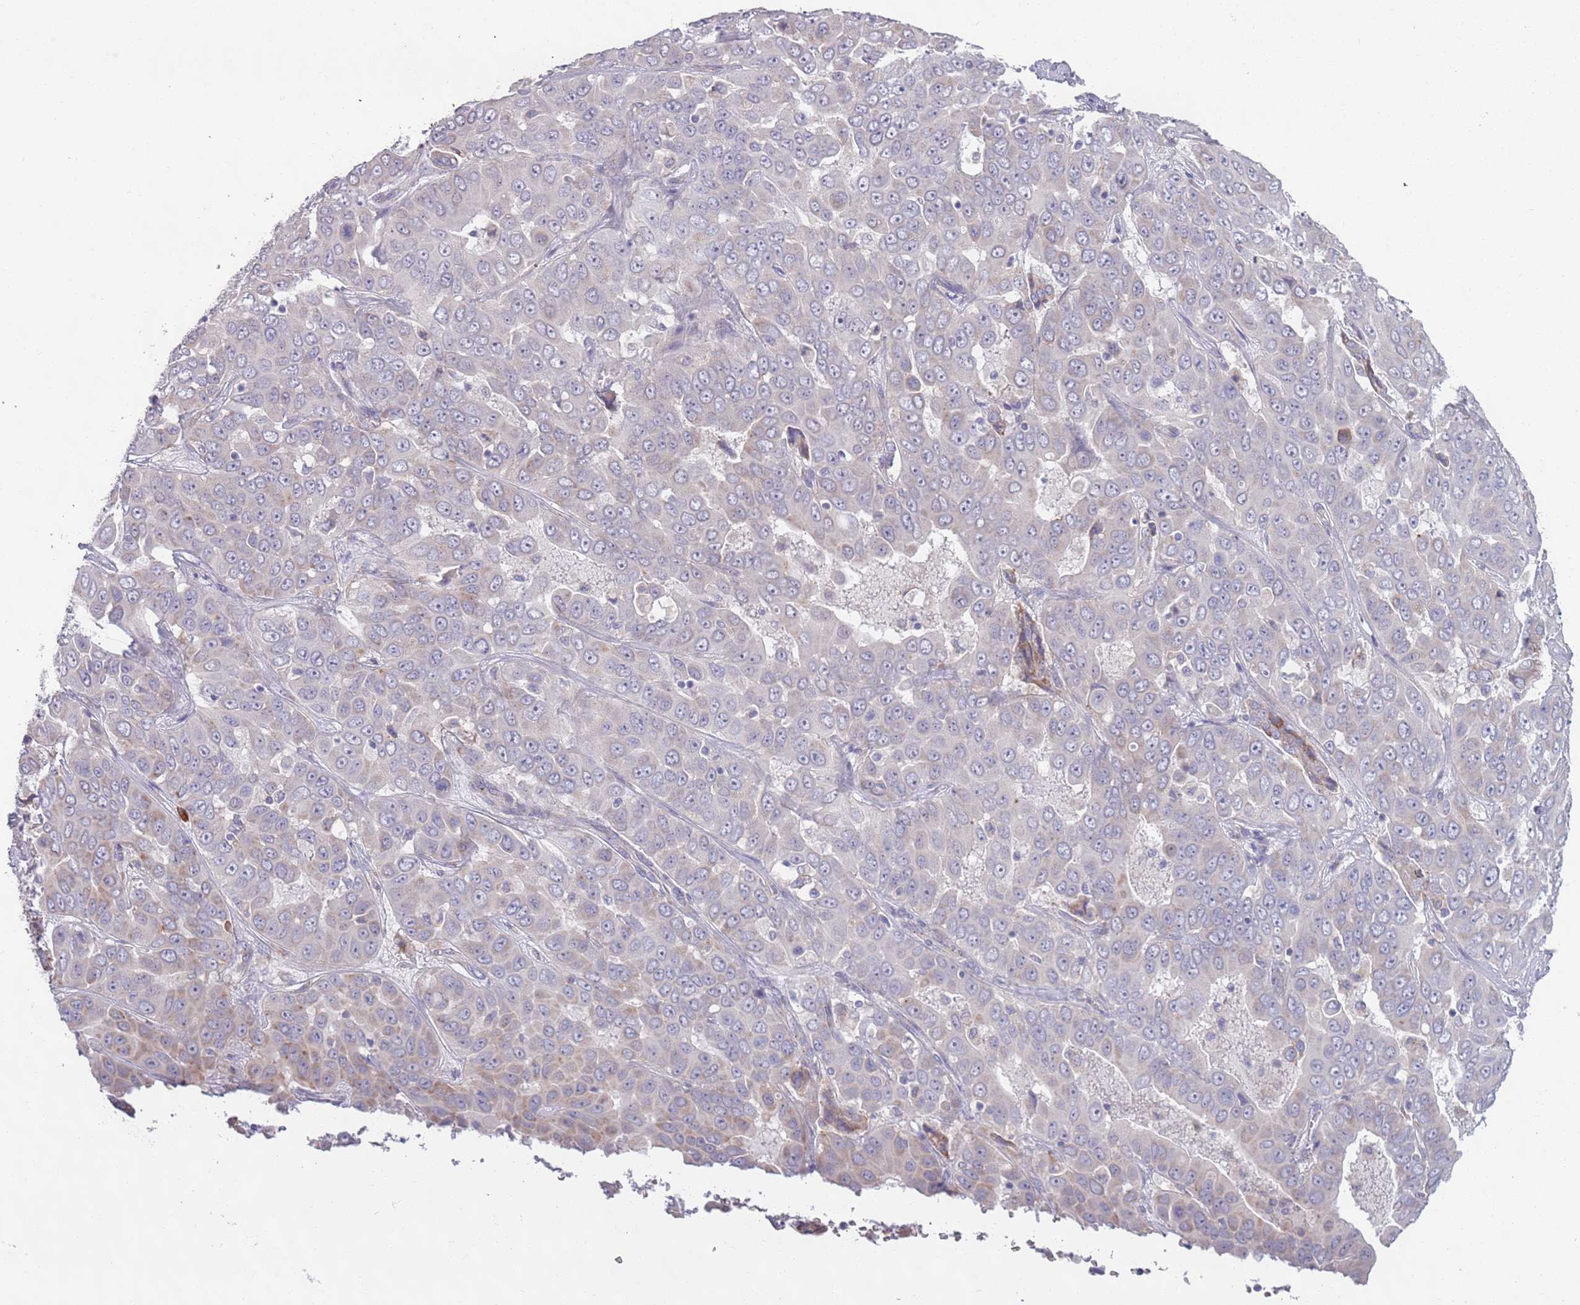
{"staining": {"intensity": "weak", "quantity": "<25%", "location": "cytoplasmic/membranous"}, "tissue": "liver cancer", "cell_type": "Tumor cells", "image_type": "cancer", "snomed": [{"axis": "morphology", "description": "Cholangiocarcinoma"}, {"axis": "topography", "description": "Liver"}], "caption": "Immunohistochemistry (IHC) photomicrograph of neoplastic tissue: cholangiocarcinoma (liver) stained with DAB reveals no significant protein staining in tumor cells.", "gene": "LTB", "patient": {"sex": "female", "age": 52}}